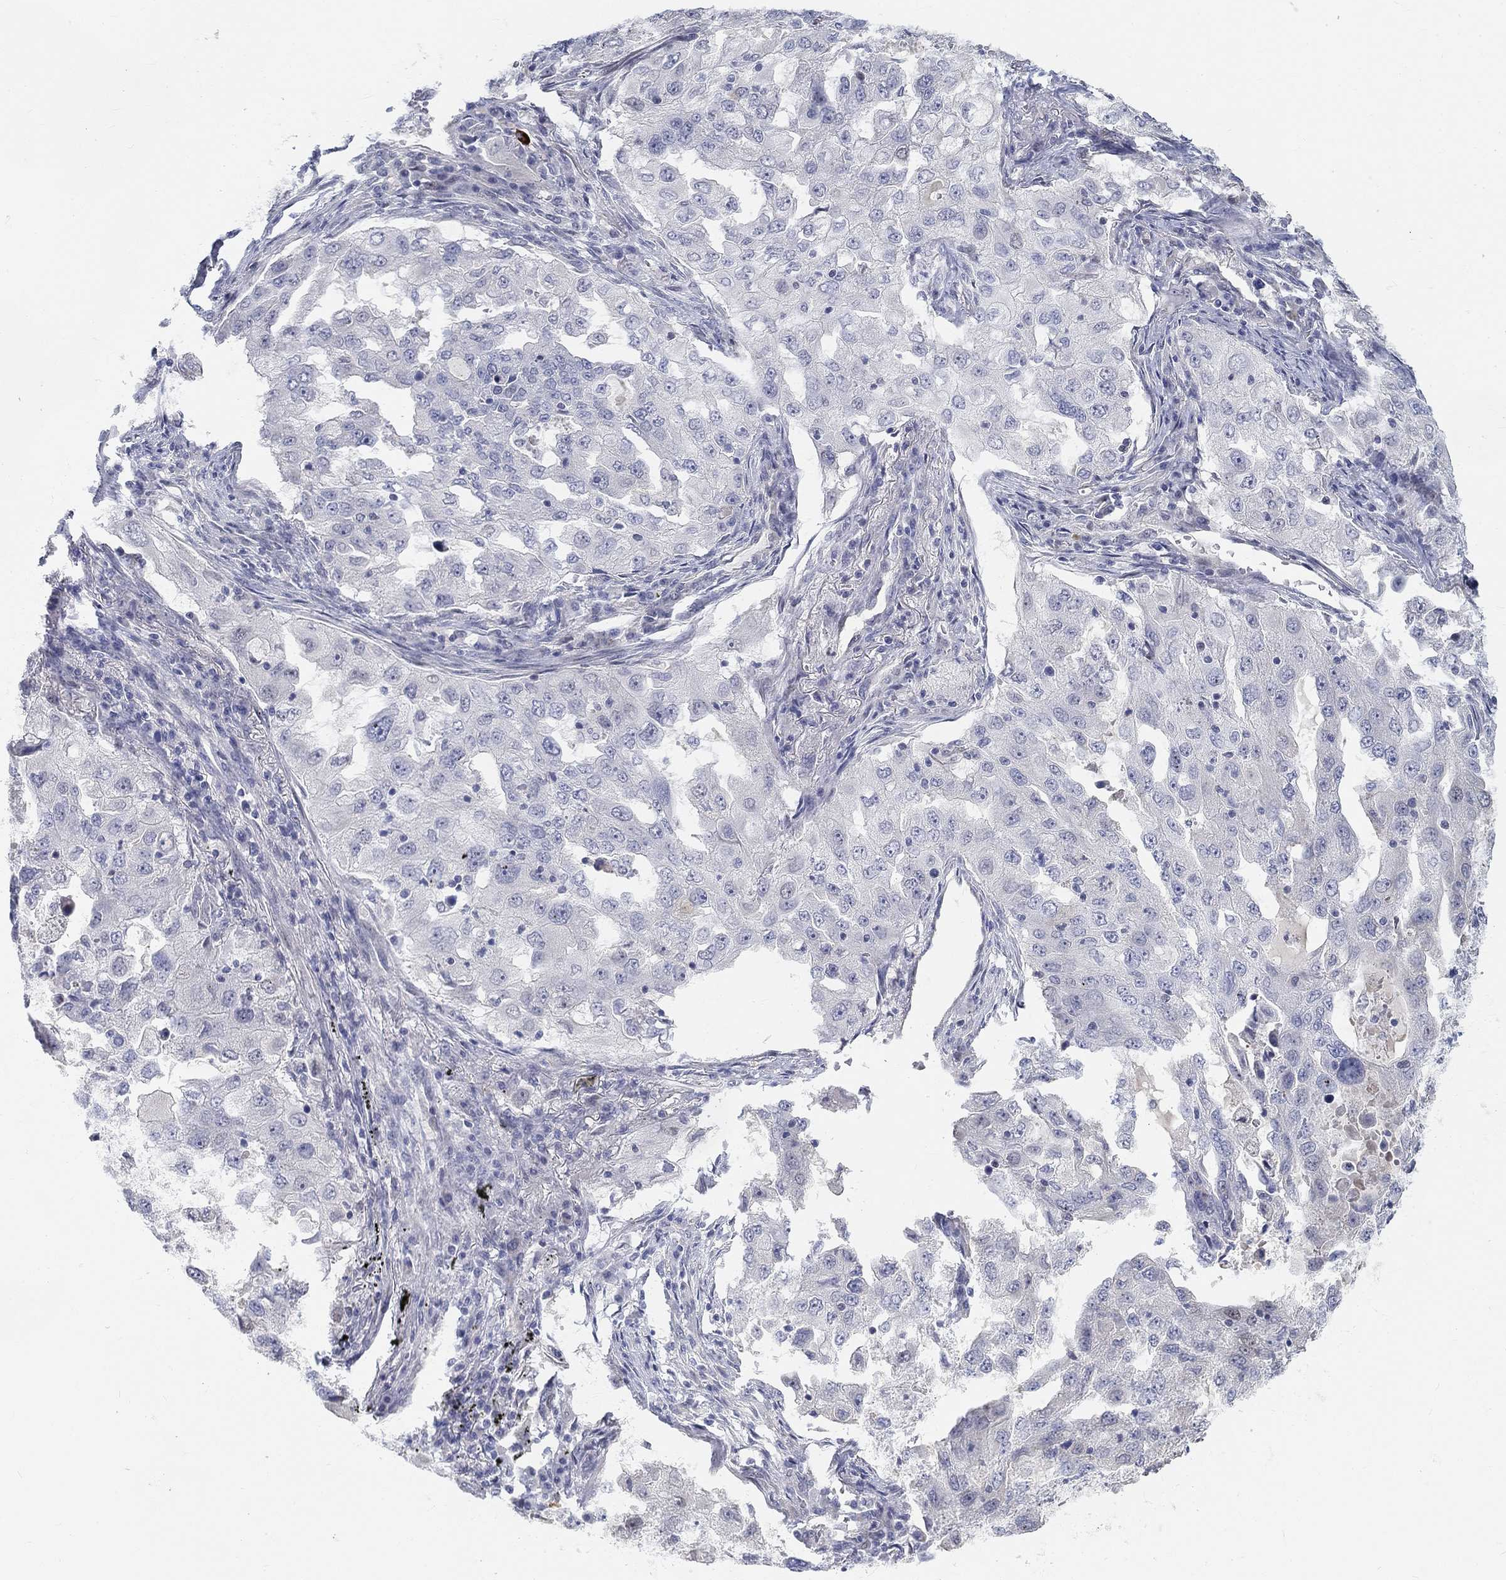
{"staining": {"intensity": "negative", "quantity": "none", "location": "none"}, "tissue": "lung cancer", "cell_type": "Tumor cells", "image_type": "cancer", "snomed": [{"axis": "morphology", "description": "Adenocarcinoma, NOS"}, {"axis": "topography", "description": "Lung"}], "caption": "This is a histopathology image of immunohistochemistry (IHC) staining of adenocarcinoma (lung), which shows no staining in tumor cells.", "gene": "SNTG2", "patient": {"sex": "female", "age": 61}}